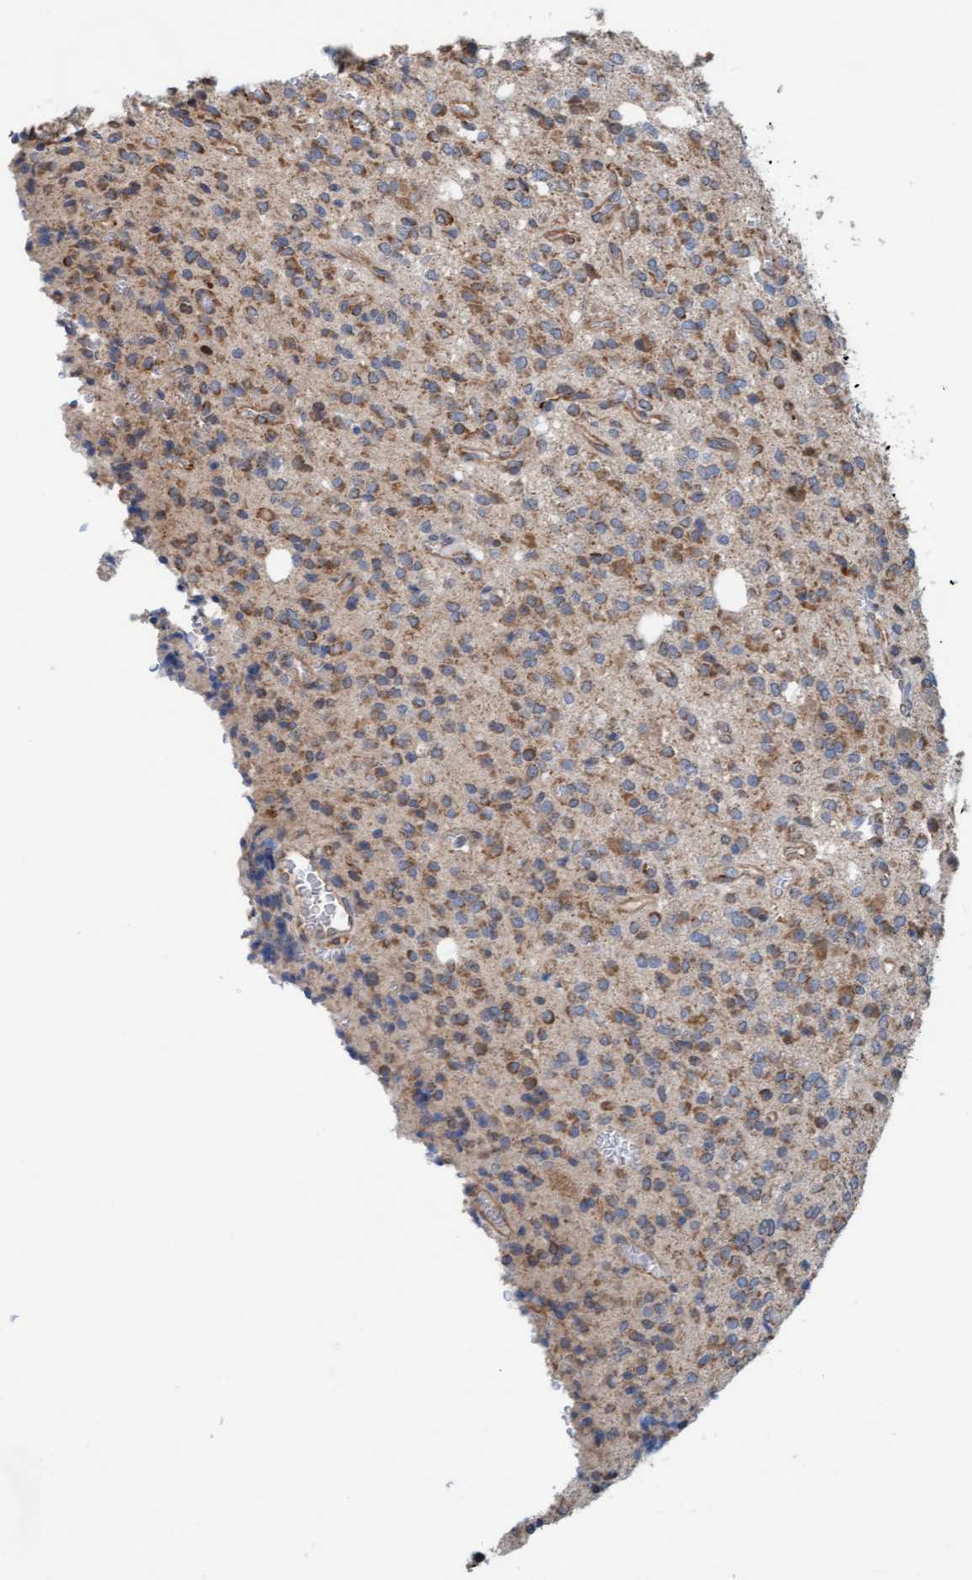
{"staining": {"intensity": "moderate", "quantity": "25%-75%", "location": "cytoplasmic/membranous"}, "tissue": "glioma", "cell_type": "Tumor cells", "image_type": "cancer", "snomed": [{"axis": "morphology", "description": "Glioma, malignant, High grade"}, {"axis": "topography", "description": "Brain"}], "caption": "Tumor cells exhibit medium levels of moderate cytoplasmic/membranous staining in about 25%-75% of cells in high-grade glioma (malignant).", "gene": "ZNF566", "patient": {"sex": "male", "age": 34}}